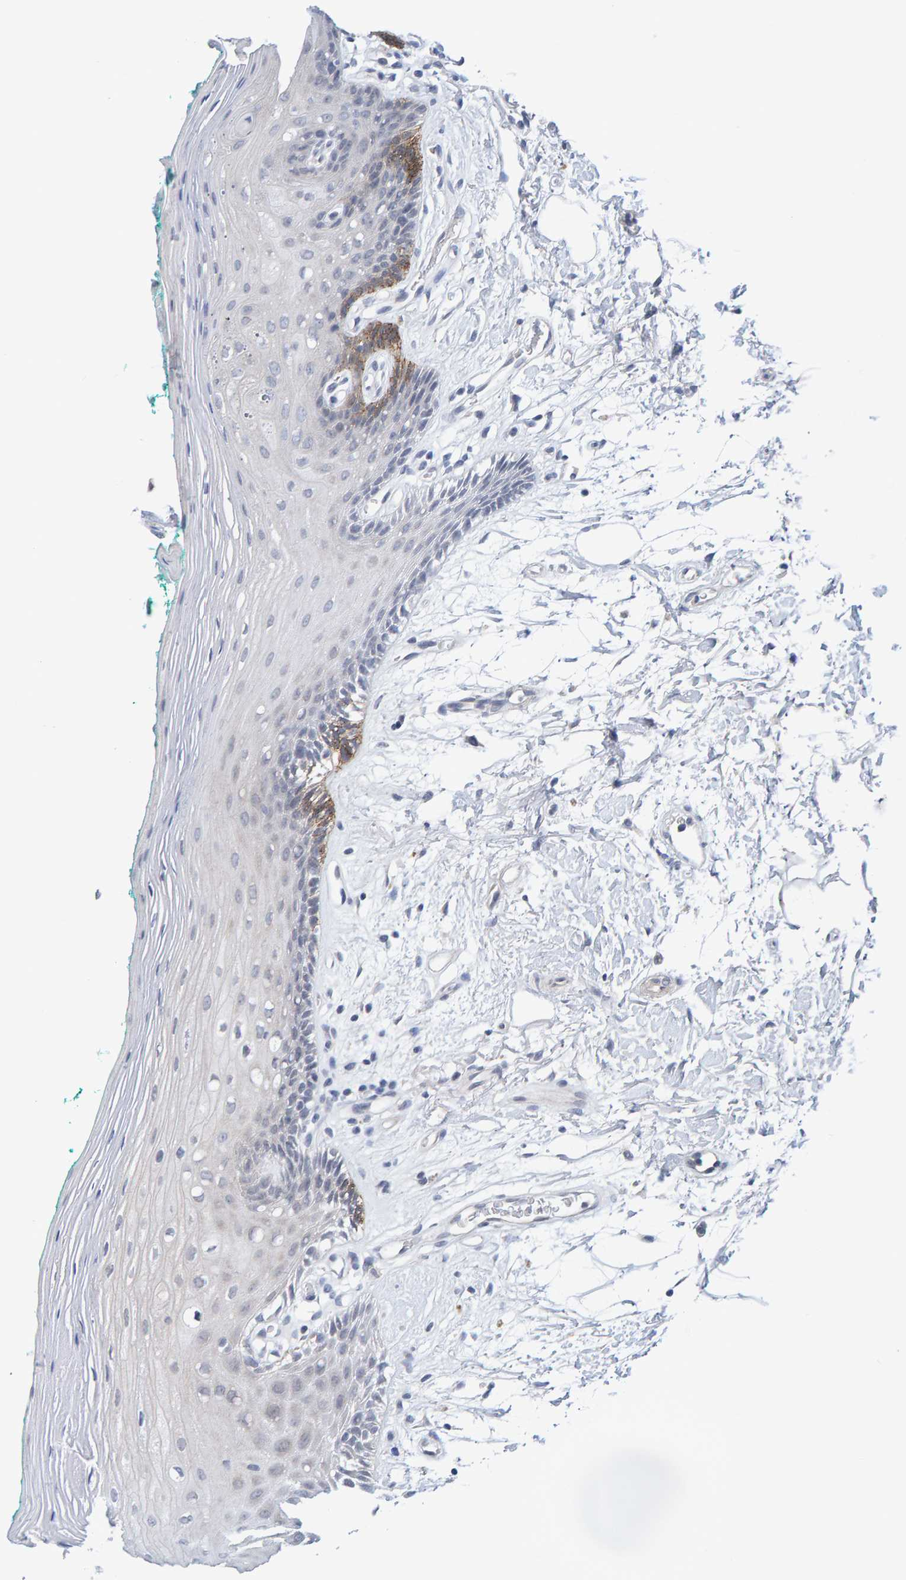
{"staining": {"intensity": "moderate", "quantity": "<25%", "location": "cytoplasmic/membranous"}, "tissue": "oral mucosa", "cell_type": "Squamous epithelial cells", "image_type": "normal", "snomed": [{"axis": "morphology", "description": "Normal tissue, NOS"}, {"axis": "topography", "description": "Skeletal muscle"}, {"axis": "topography", "description": "Oral tissue"}, {"axis": "topography", "description": "Peripheral nerve tissue"}], "caption": "Immunohistochemistry of benign oral mucosa shows low levels of moderate cytoplasmic/membranous expression in about <25% of squamous epithelial cells.", "gene": "CDH2", "patient": {"sex": "female", "age": 84}}